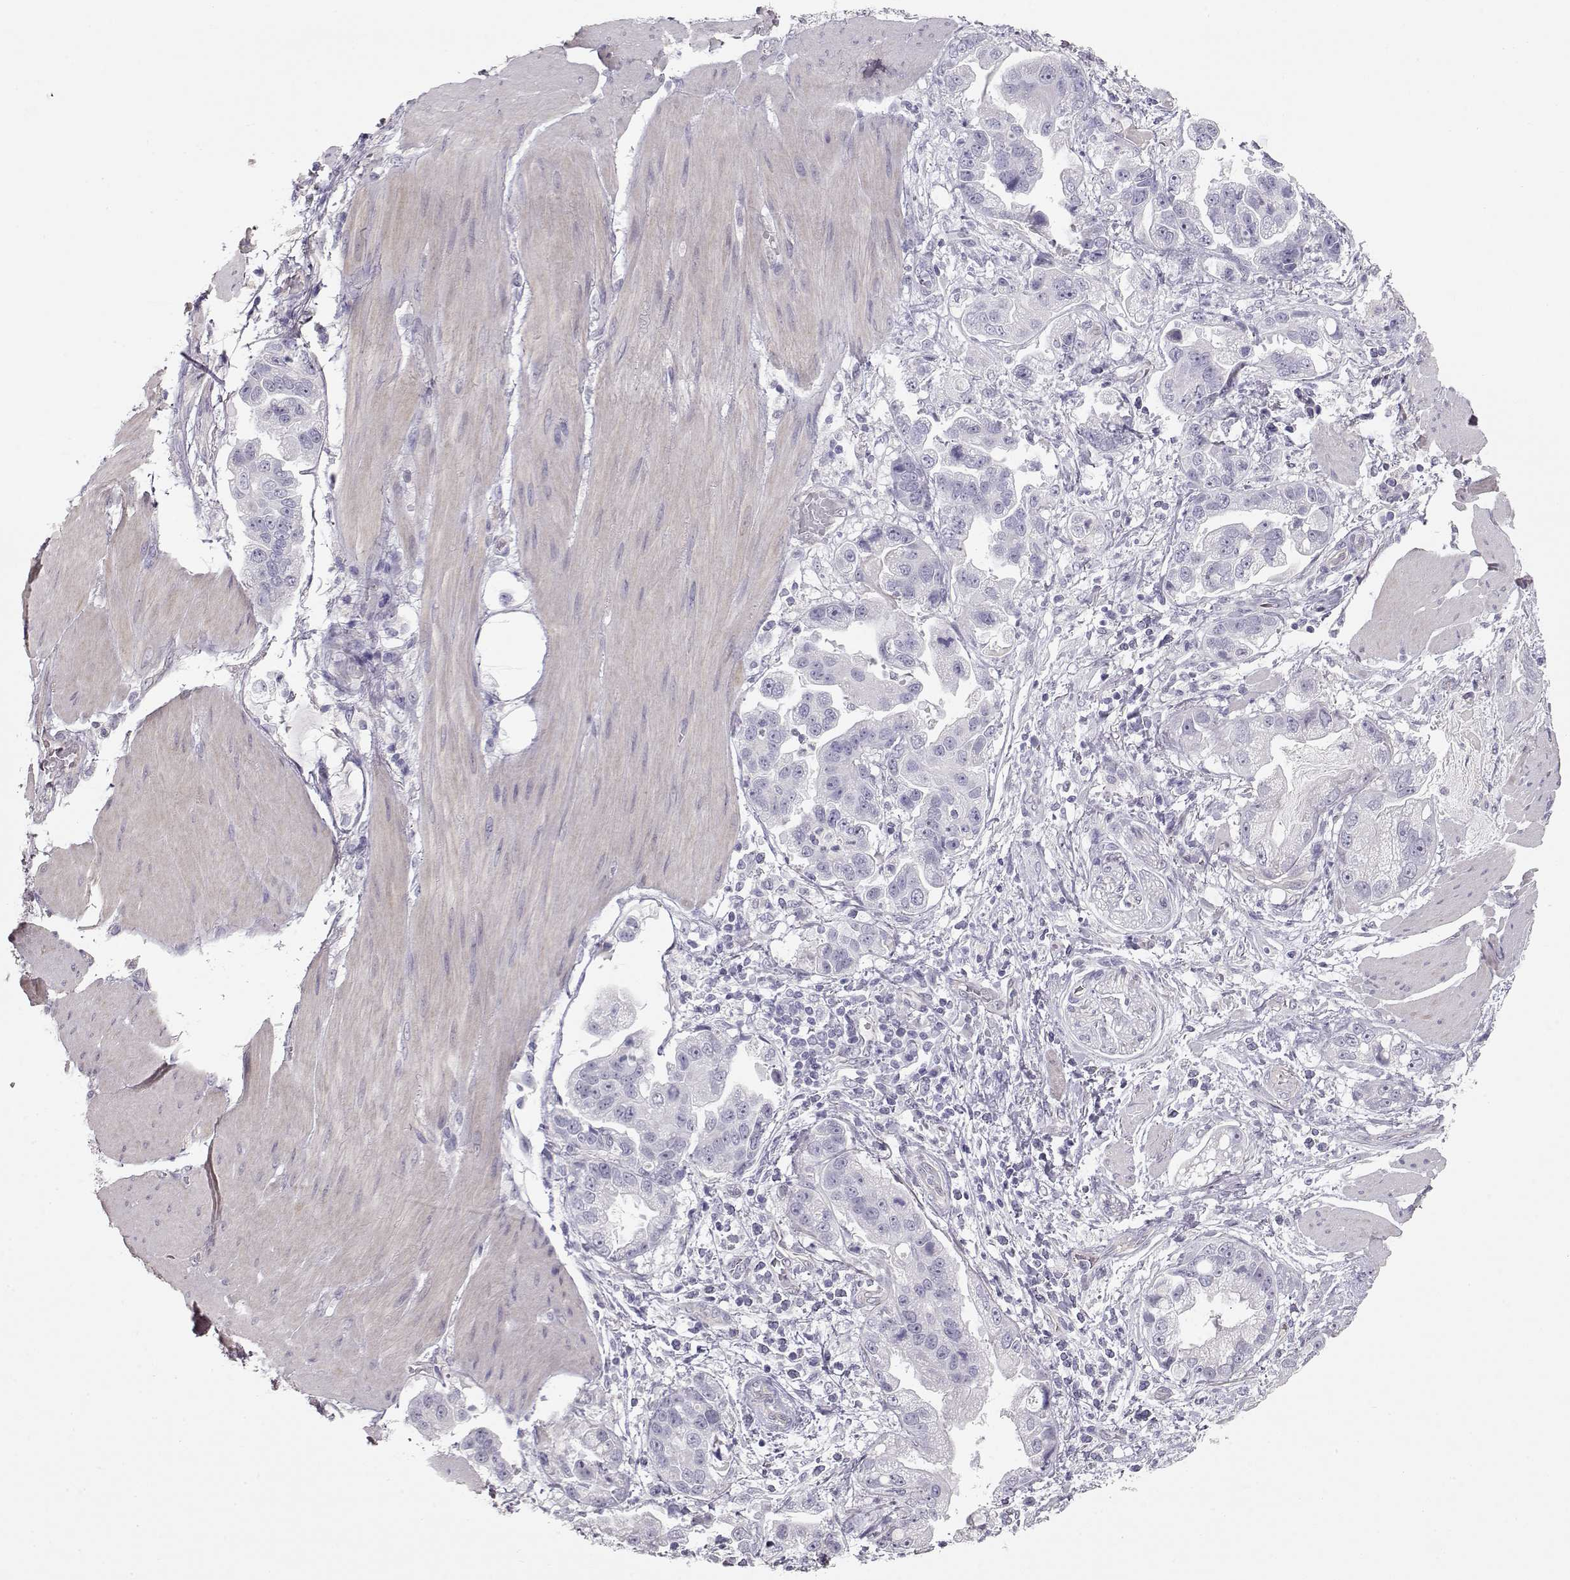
{"staining": {"intensity": "negative", "quantity": "none", "location": "none"}, "tissue": "stomach cancer", "cell_type": "Tumor cells", "image_type": "cancer", "snomed": [{"axis": "morphology", "description": "Adenocarcinoma, NOS"}, {"axis": "topography", "description": "Stomach"}], "caption": "This is a photomicrograph of immunohistochemistry (IHC) staining of adenocarcinoma (stomach), which shows no positivity in tumor cells. (DAB (3,3'-diaminobenzidine) immunohistochemistry, high magnification).", "gene": "SLC18A1", "patient": {"sex": "male", "age": 59}}